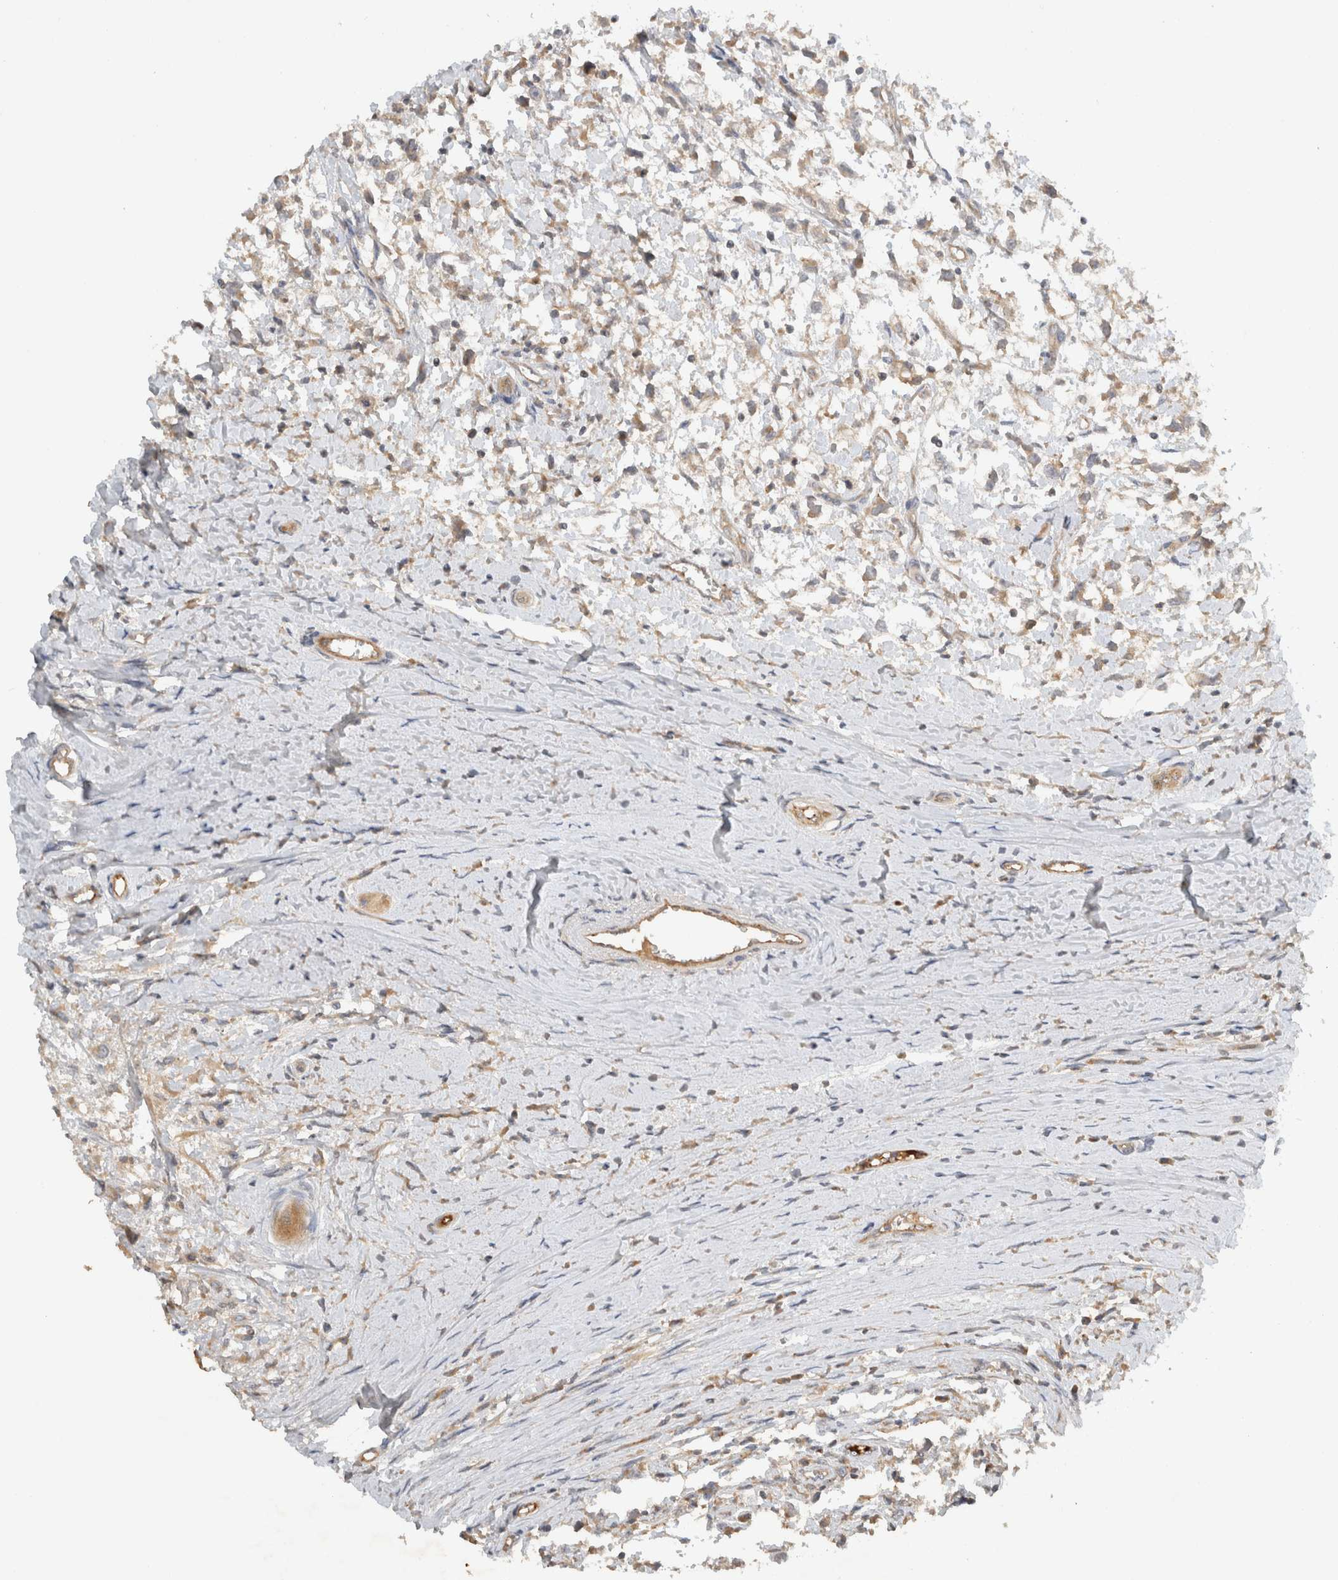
{"staining": {"intensity": "weak", "quantity": ">75%", "location": "cytoplasmic/membranous"}, "tissue": "testis cancer", "cell_type": "Tumor cells", "image_type": "cancer", "snomed": [{"axis": "morphology", "description": "Seminoma, NOS"}, {"axis": "morphology", "description": "Carcinoma, Embryonal, NOS"}, {"axis": "topography", "description": "Testis"}], "caption": "A brown stain highlights weak cytoplasmic/membranous staining of a protein in testis embryonal carcinoma tumor cells.", "gene": "ARMC9", "patient": {"sex": "male", "age": 51}}